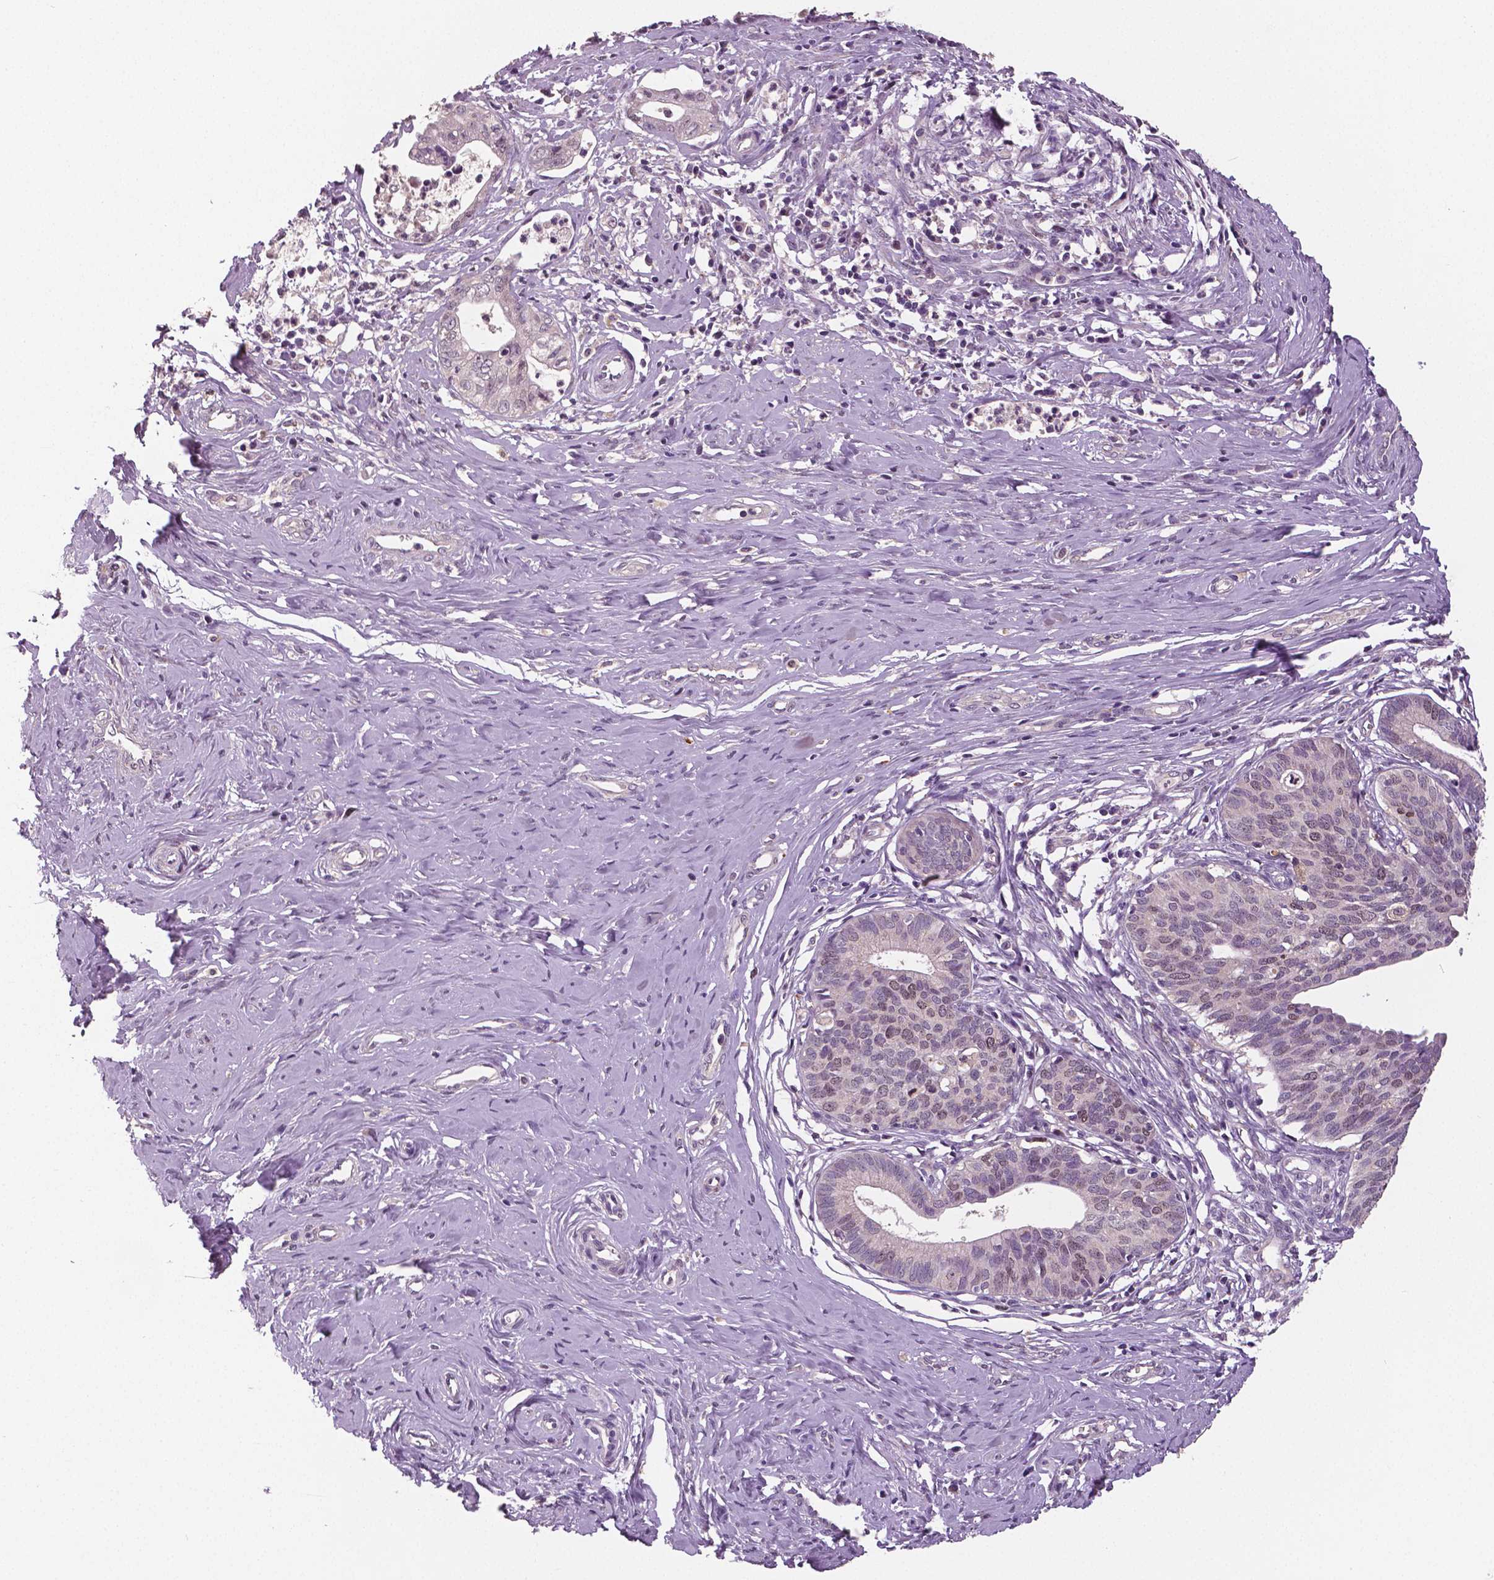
{"staining": {"intensity": "weak", "quantity": "<25%", "location": "nuclear"}, "tissue": "cervical cancer", "cell_type": "Tumor cells", "image_type": "cancer", "snomed": [{"axis": "morphology", "description": "Normal tissue, NOS"}, {"axis": "morphology", "description": "Adenocarcinoma, NOS"}, {"axis": "topography", "description": "Cervix"}], "caption": "A micrograph of human adenocarcinoma (cervical) is negative for staining in tumor cells.", "gene": "MKI67", "patient": {"sex": "female", "age": 38}}